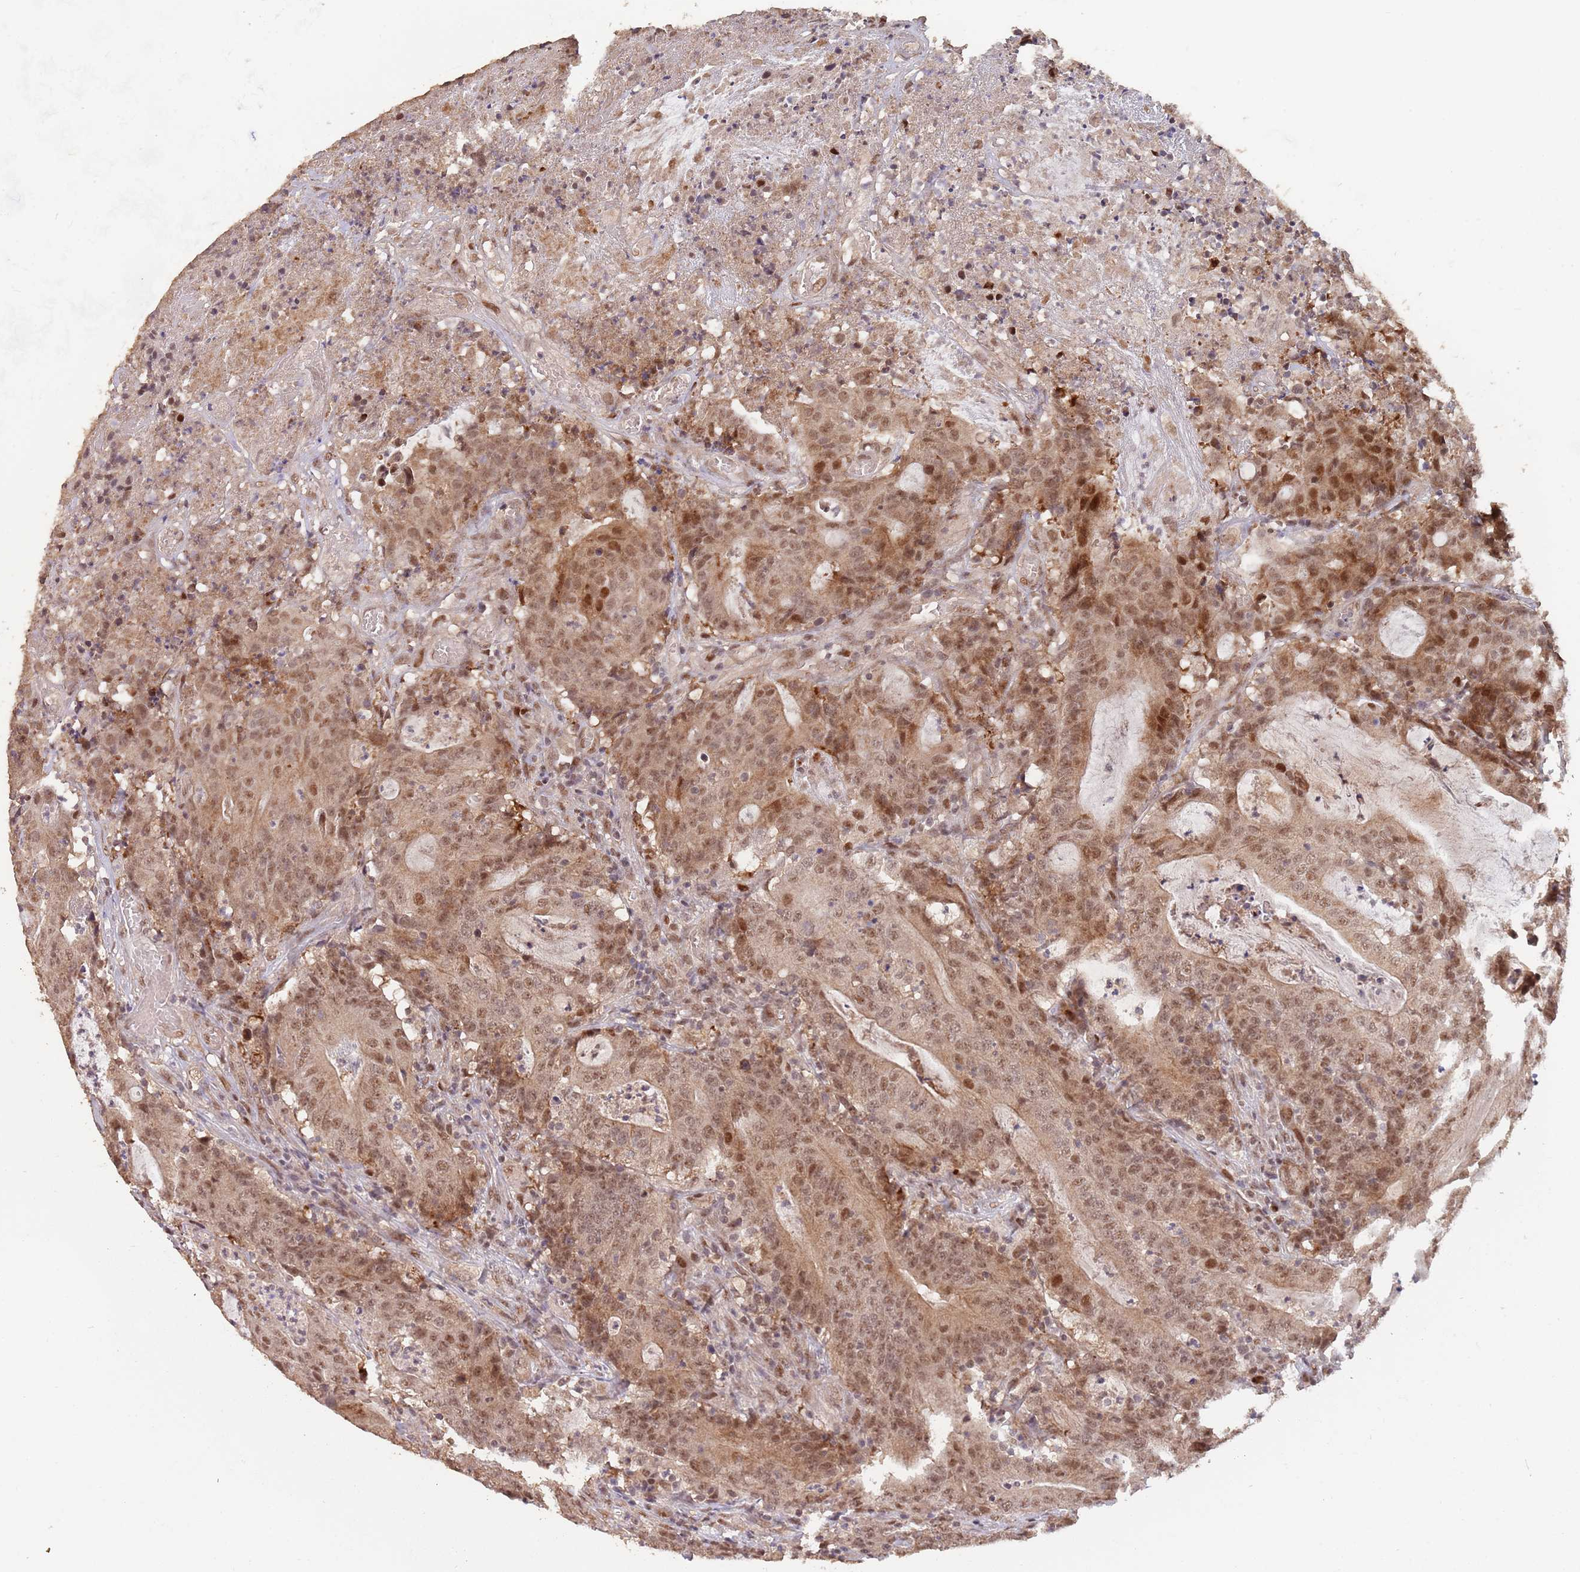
{"staining": {"intensity": "moderate", "quantity": ">75%", "location": "nuclear"}, "tissue": "colorectal cancer", "cell_type": "Tumor cells", "image_type": "cancer", "snomed": [{"axis": "morphology", "description": "Adenocarcinoma, NOS"}, {"axis": "topography", "description": "Colon"}], "caption": "A brown stain labels moderate nuclear expression of a protein in adenocarcinoma (colorectal) tumor cells. (DAB IHC, brown staining for protein, blue staining for nuclei).", "gene": "RFXANK", "patient": {"sex": "male", "age": 83}}